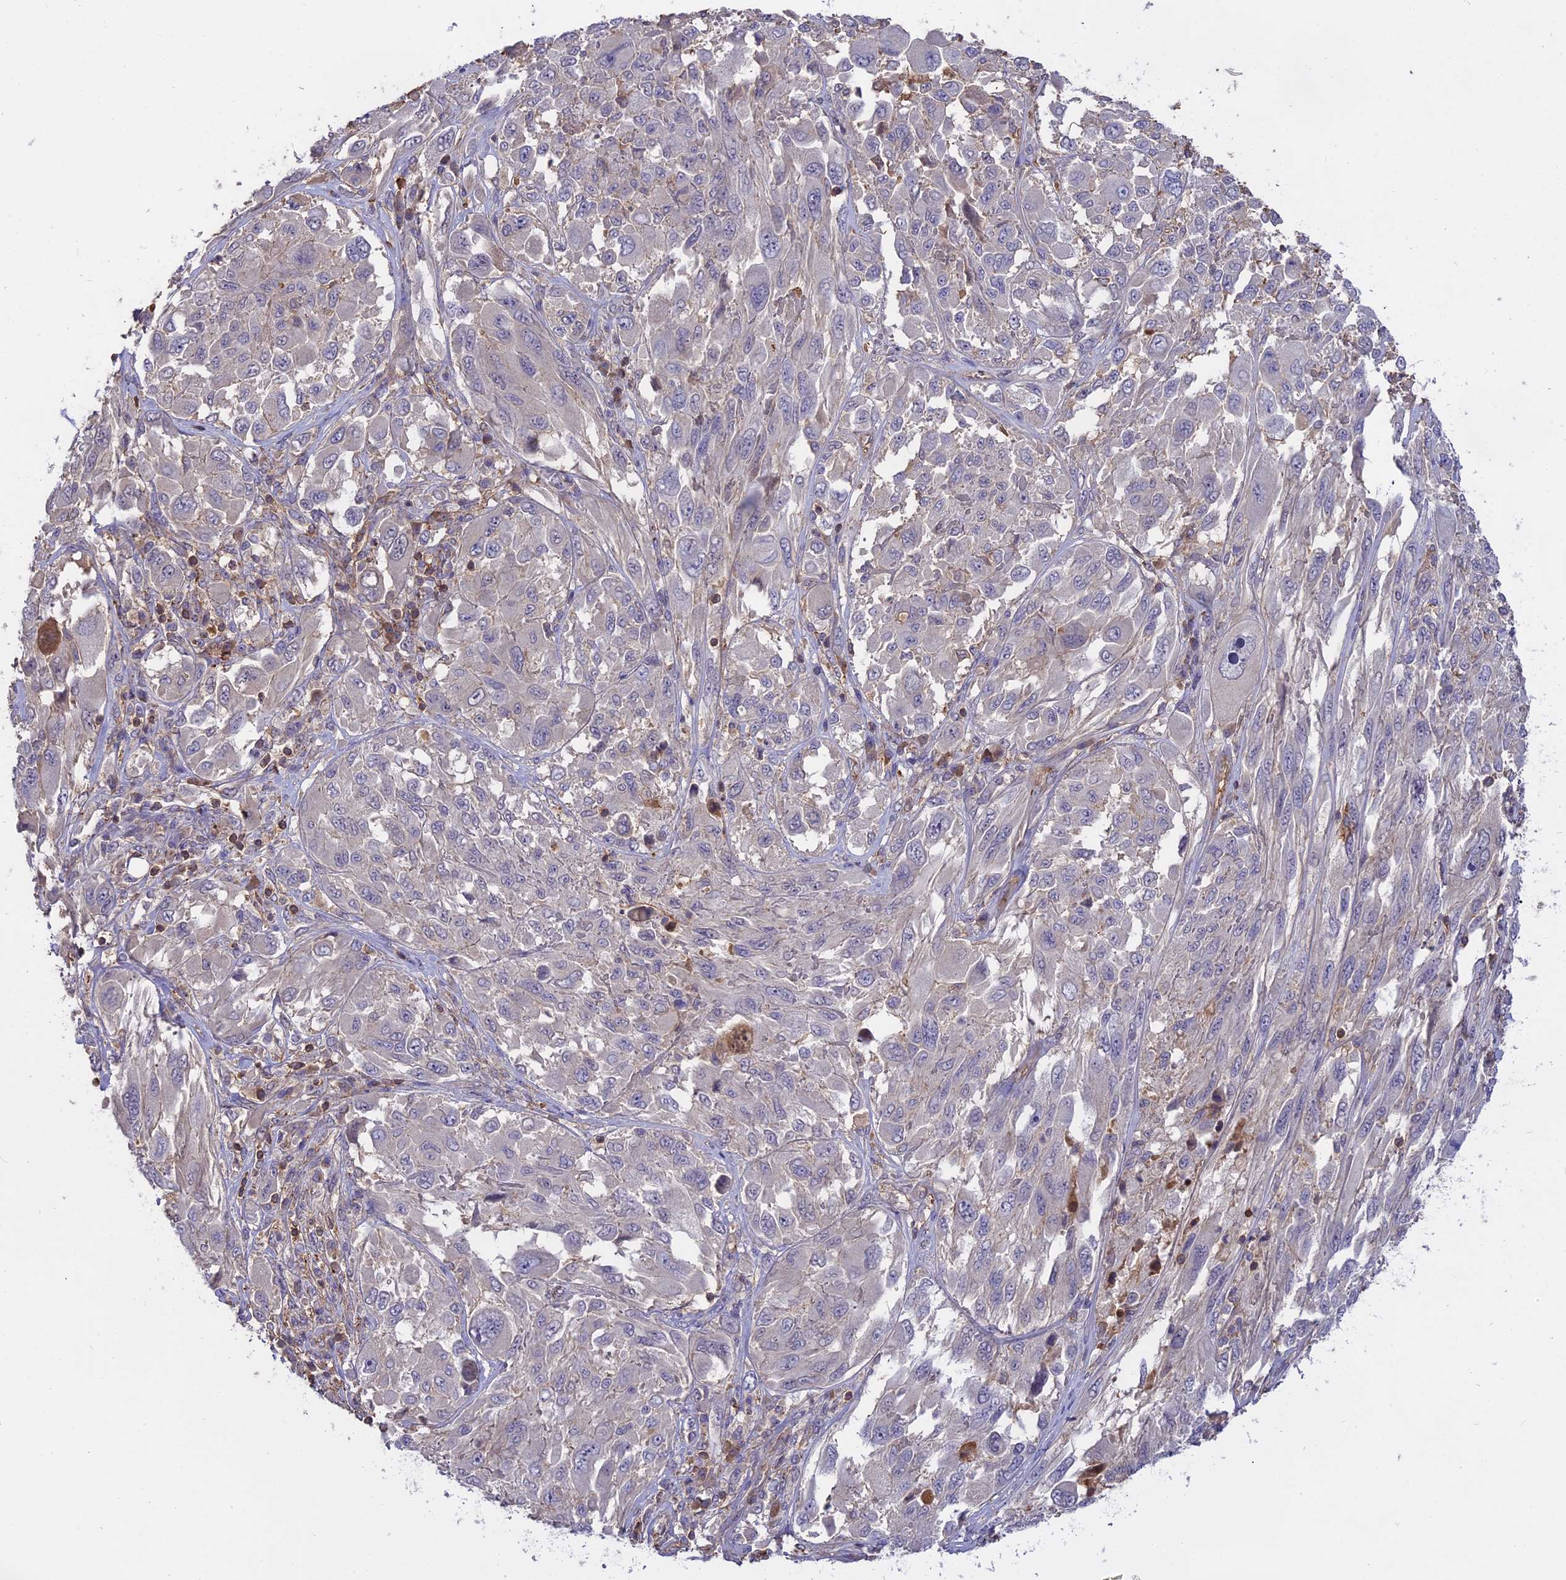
{"staining": {"intensity": "negative", "quantity": "none", "location": "none"}, "tissue": "melanoma", "cell_type": "Tumor cells", "image_type": "cancer", "snomed": [{"axis": "morphology", "description": "Malignant melanoma, NOS"}, {"axis": "topography", "description": "Skin"}], "caption": "A photomicrograph of human malignant melanoma is negative for staining in tumor cells.", "gene": "CFAP119", "patient": {"sex": "female", "age": 91}}